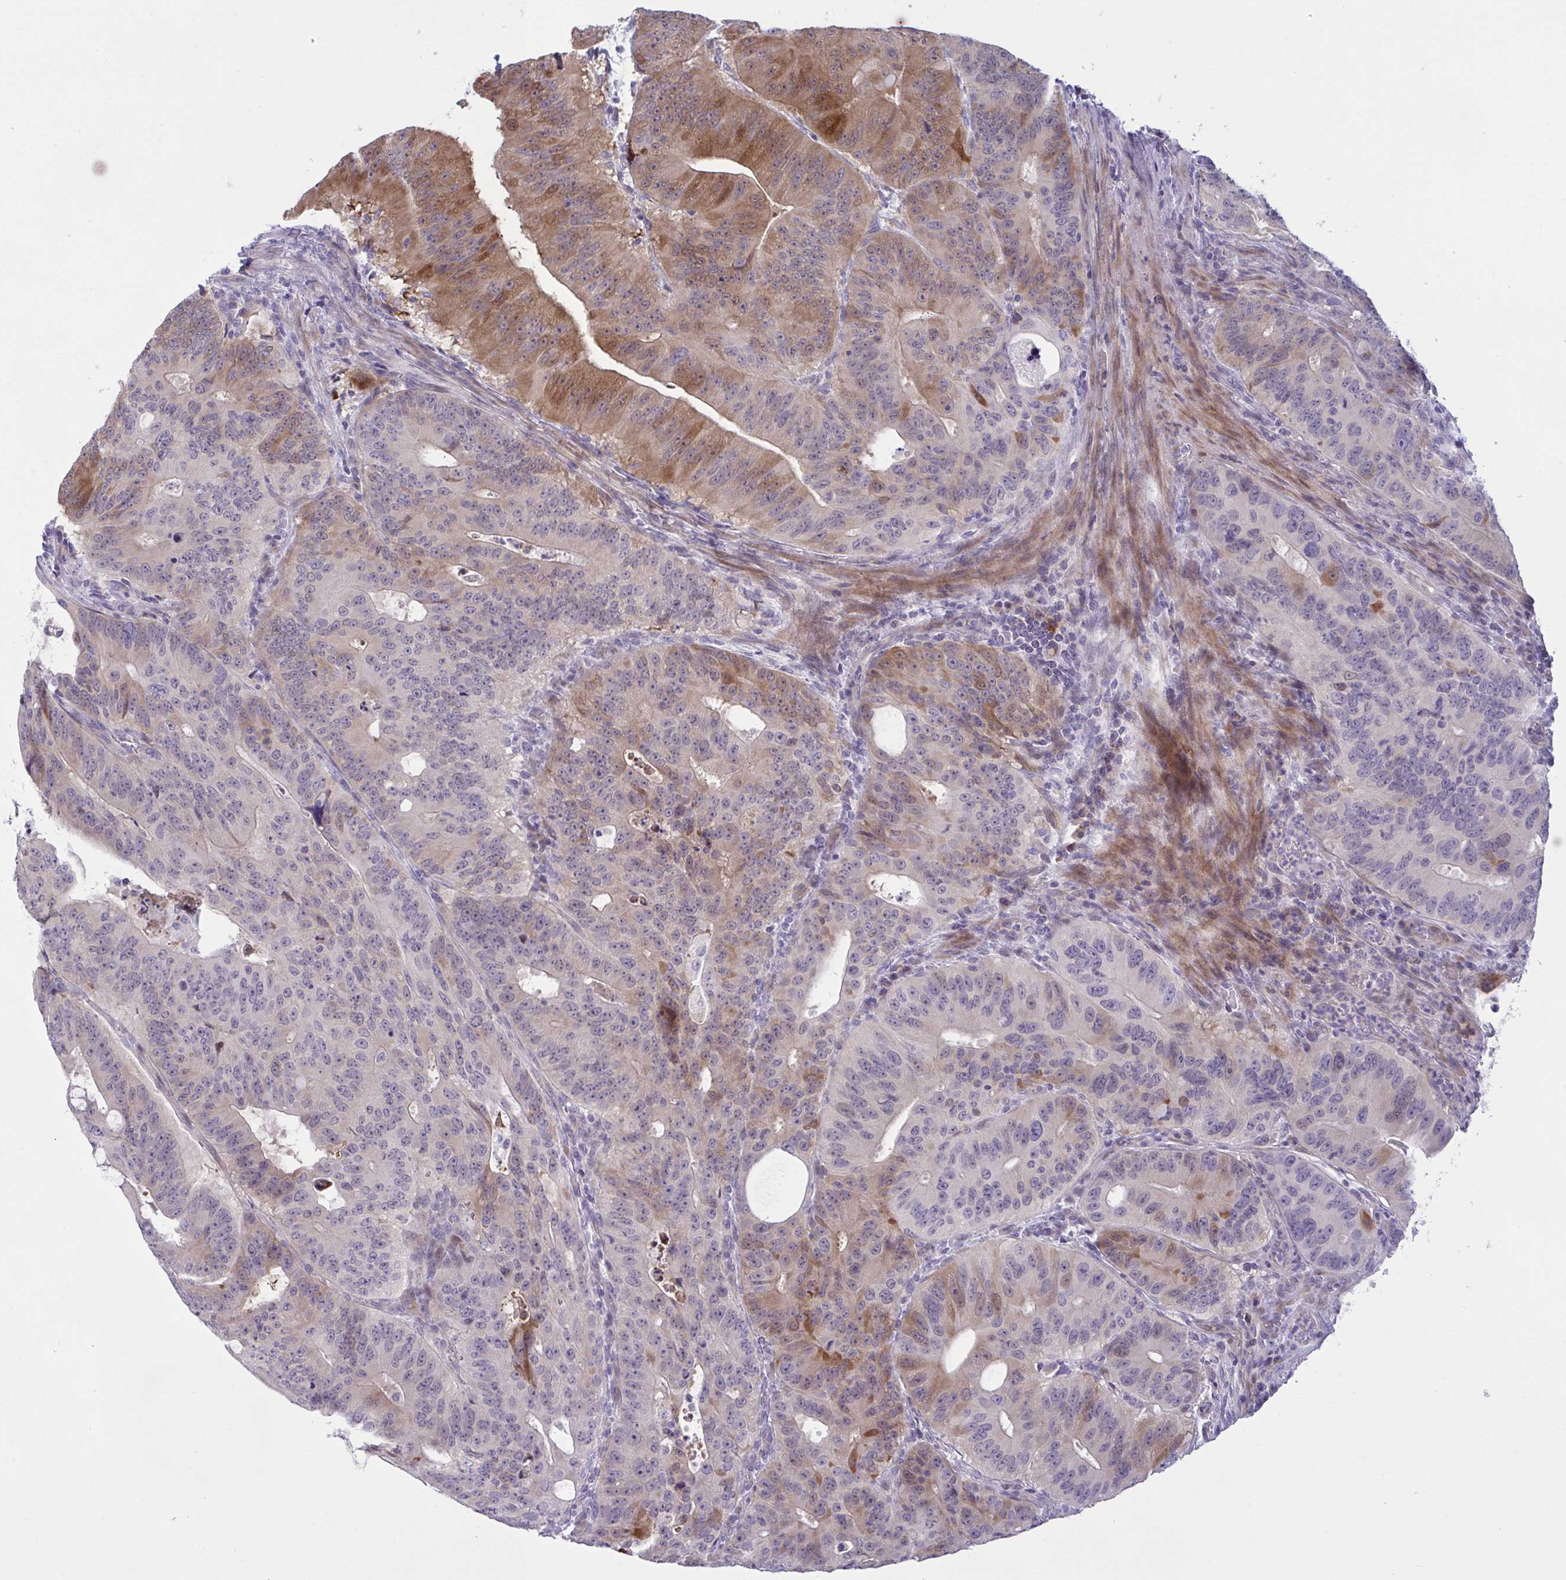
{"staining": {"intensity": "moderate", "quantity": "25%-75%", "location": "cytoplasmic/membranous"}, "tissue": "colorectal cancer", "cell_type": "Tumor cells", "image_type": "cancer", "snomed": [{"axis": "morphology", "description": "Adenocarcinoma, NOS"}, {"axis": "topography", "description": "Colon"}], "caption": "Moderate cytoplasmic/membranous expression for a protein is identified in about 25%-75% of tumor cells of colorectal cancer using immunohistochemistry (IHC).", "gene": "VWC2", "patient": {"sex": "male", "age": 62}}